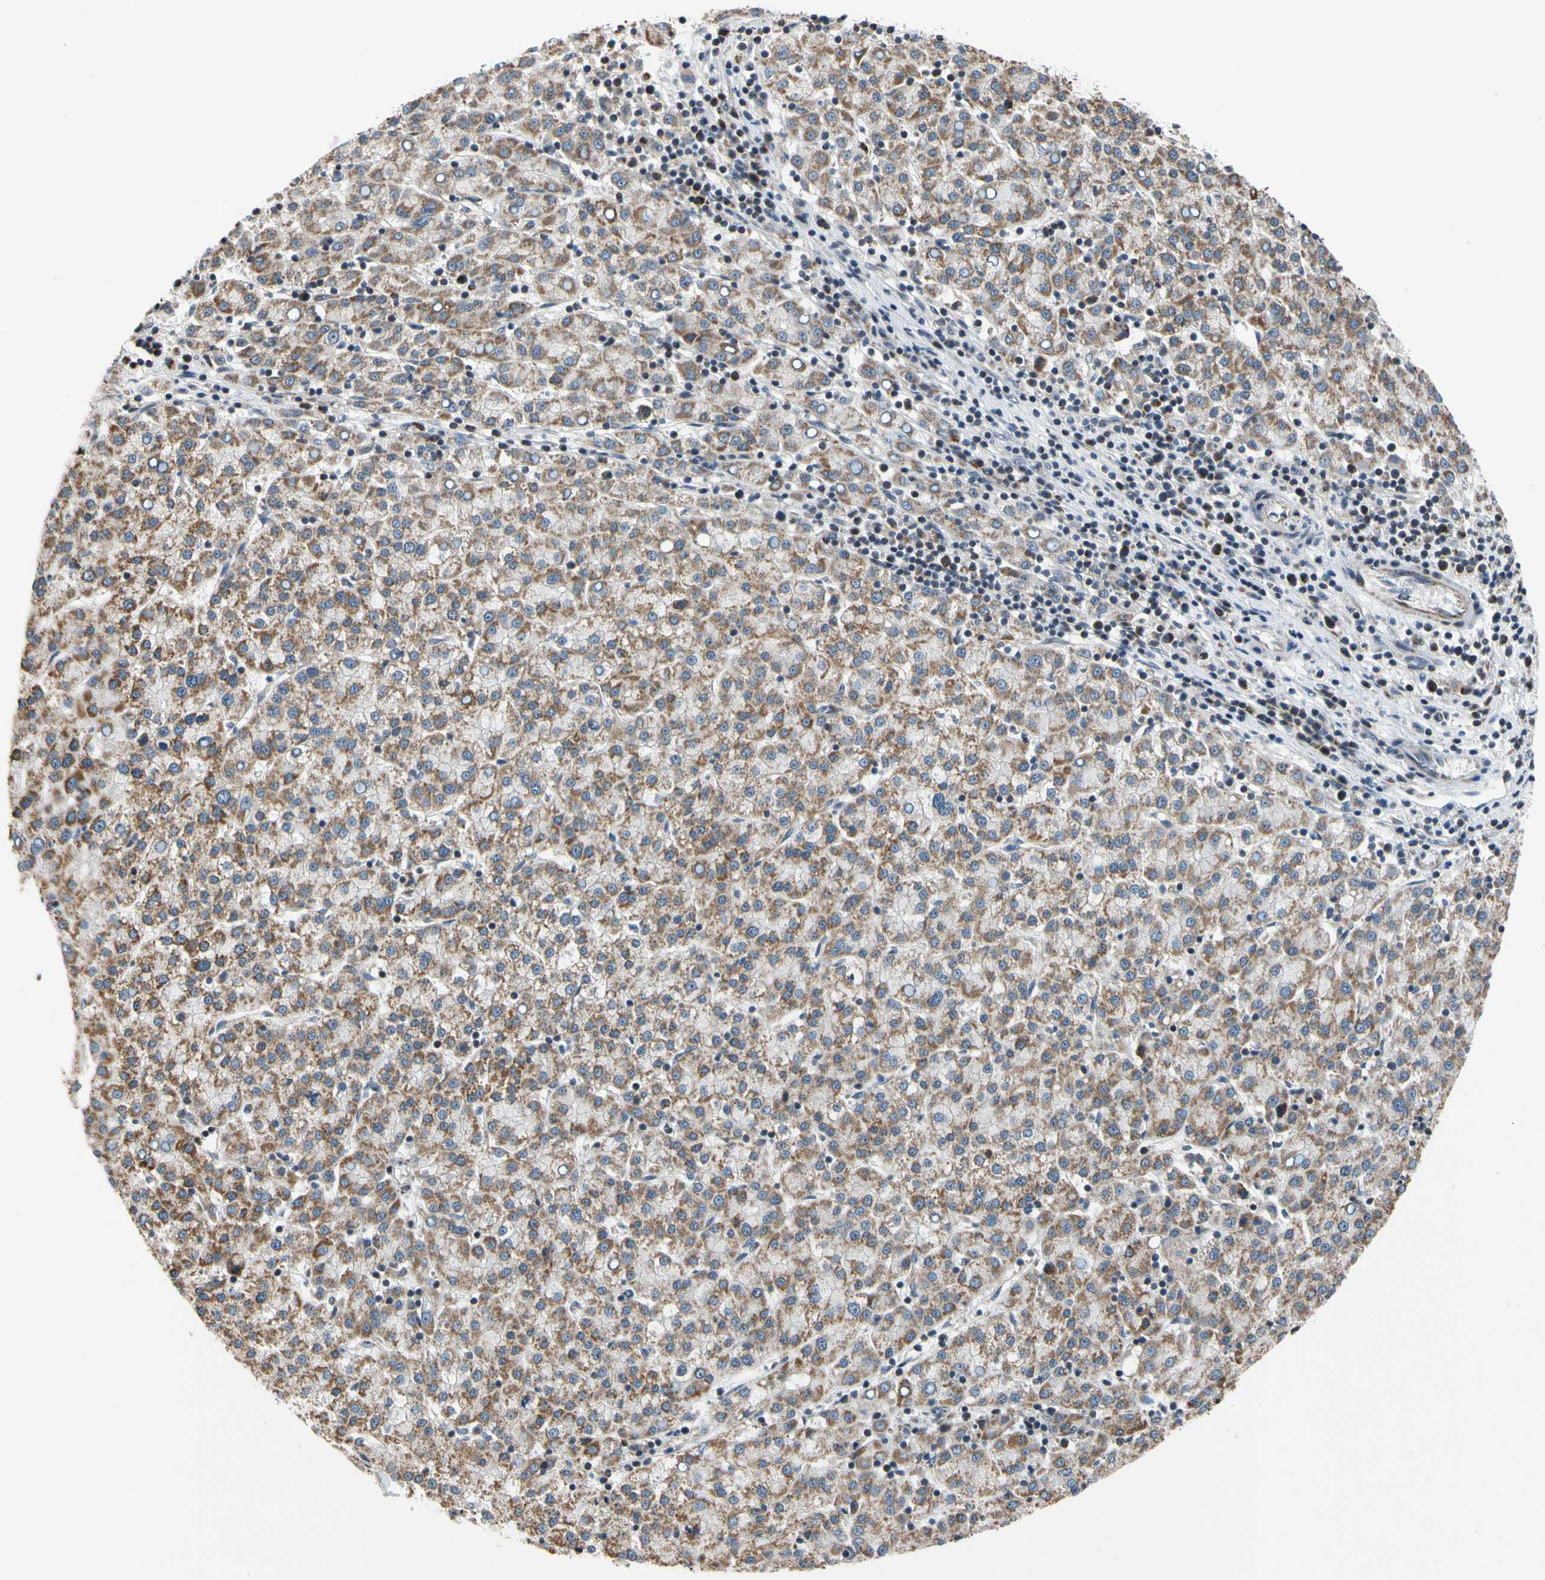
{"staining": {"intensity": "moderate", "quantity": ">75%", "location": "cytoplasmic/membranous"}, "tissue": "liver cancer", "cell_type": "Tumor cells", "image_type": "cancer", "snomed": [{"axis": "morphology", "description": "Carcinoma, Hepatocellular, NOS"}, {"axis": "topography", "description": "Liver"}], "caption": "Liver cancer (hepatocellular carcinoma) tissue reveals moderate cytoplasmic/membranous staining in approximately >75% of tumor cells Nuclei are stained in blue.", "gene": "KHDC4", "patient": {"sex": "female", "age": 58}}